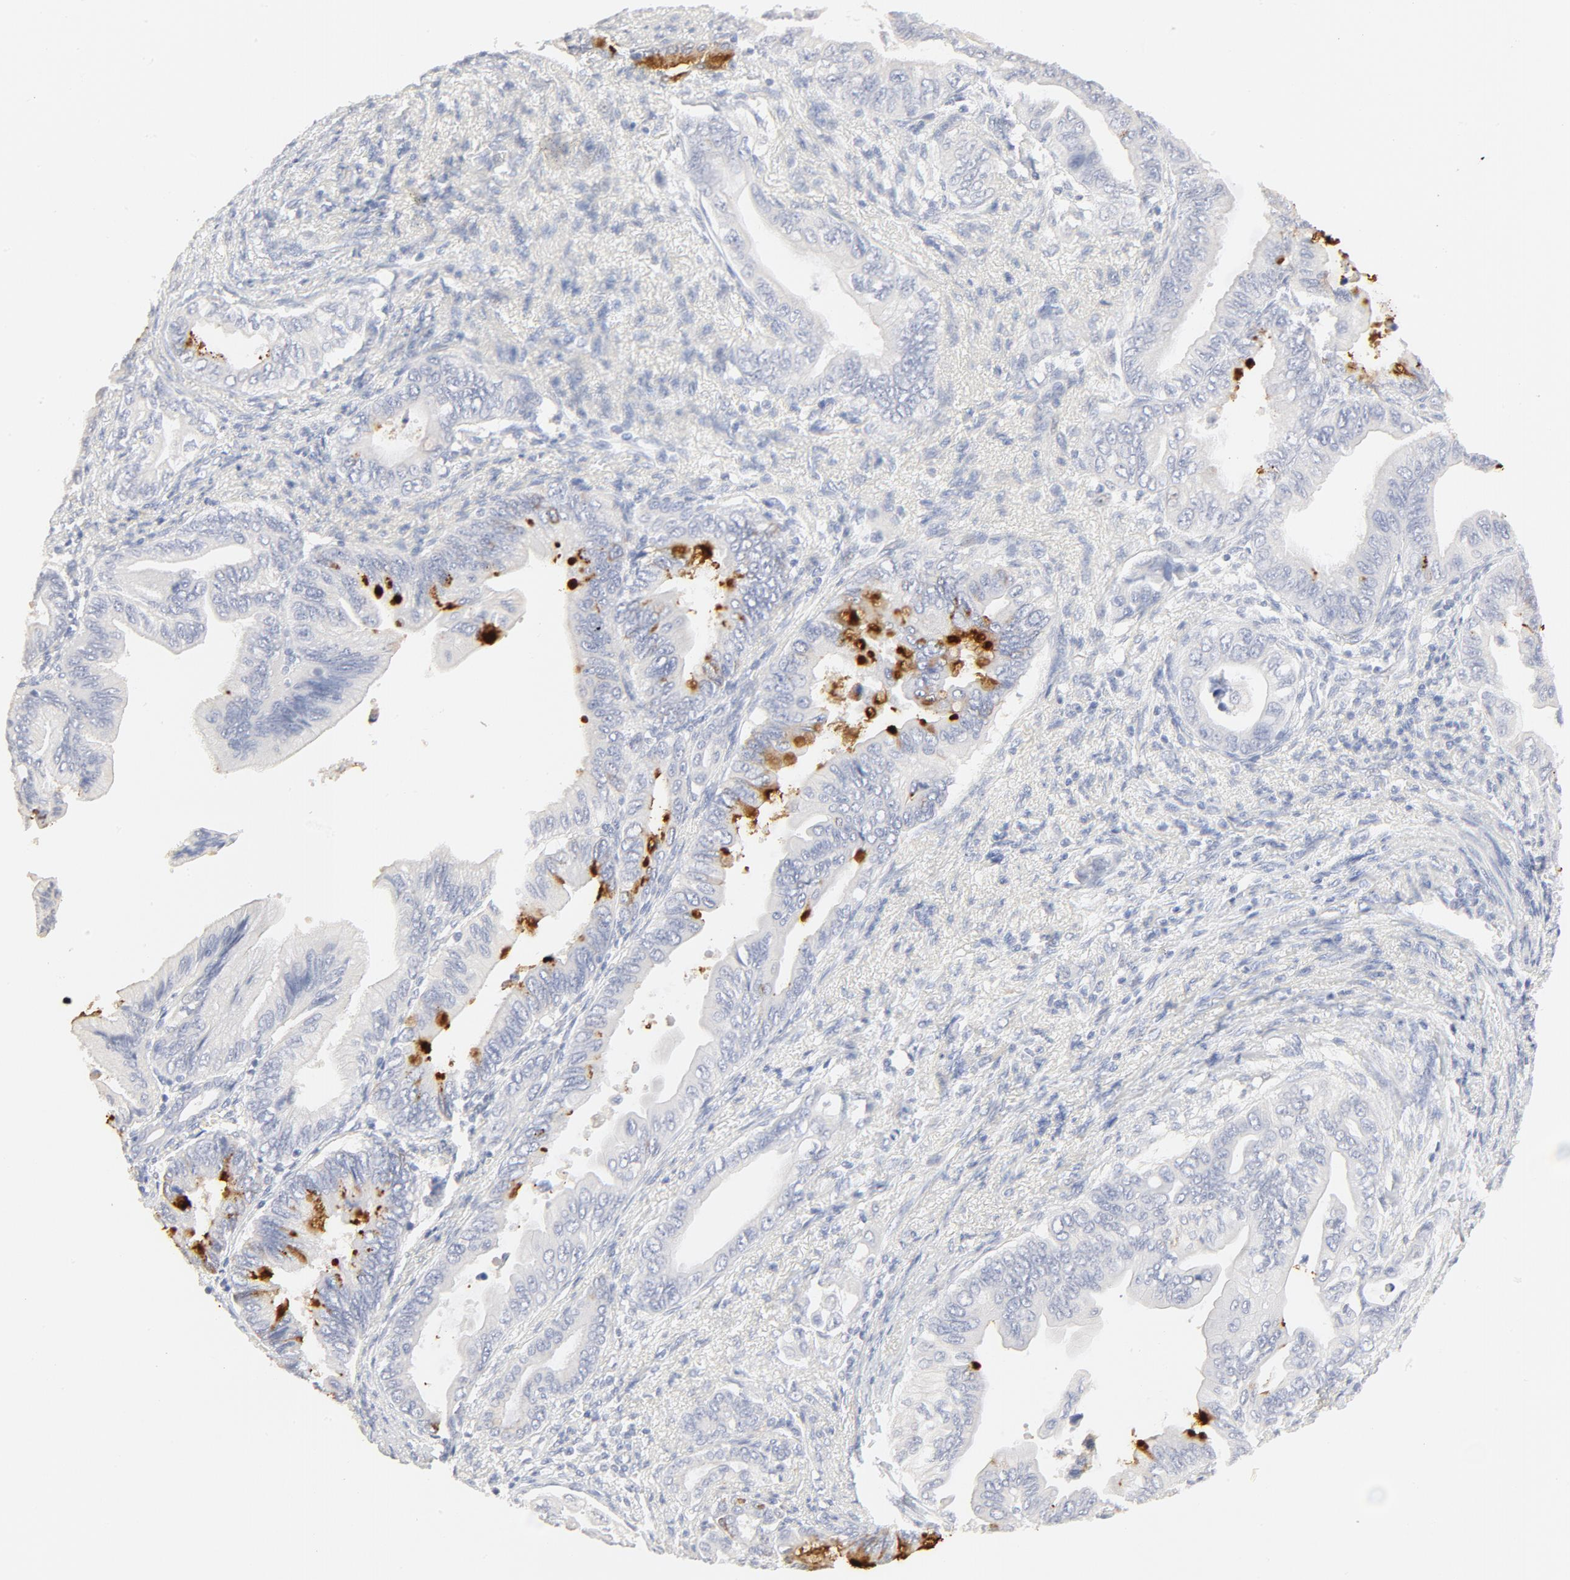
{"staining": {"intensity": "negative", "quantity": "none", "location": "none"}, "tissue": "pancreatic cancer", "cell_type": "Tumor cells", "image_type": "cancer", "snomed": [{"axis": "morphology", "description": "Adenocarcinoma, NOS"}, {"axis": "topography", "description": "Pancreas"}], "caption": "This is an immunohistochemistry (IHC) histopathology image of pancreatic cancer. There is no staining in tumor cells.", "gene": "FCGBP", "patient": {"sex": "female", "age": 66}}